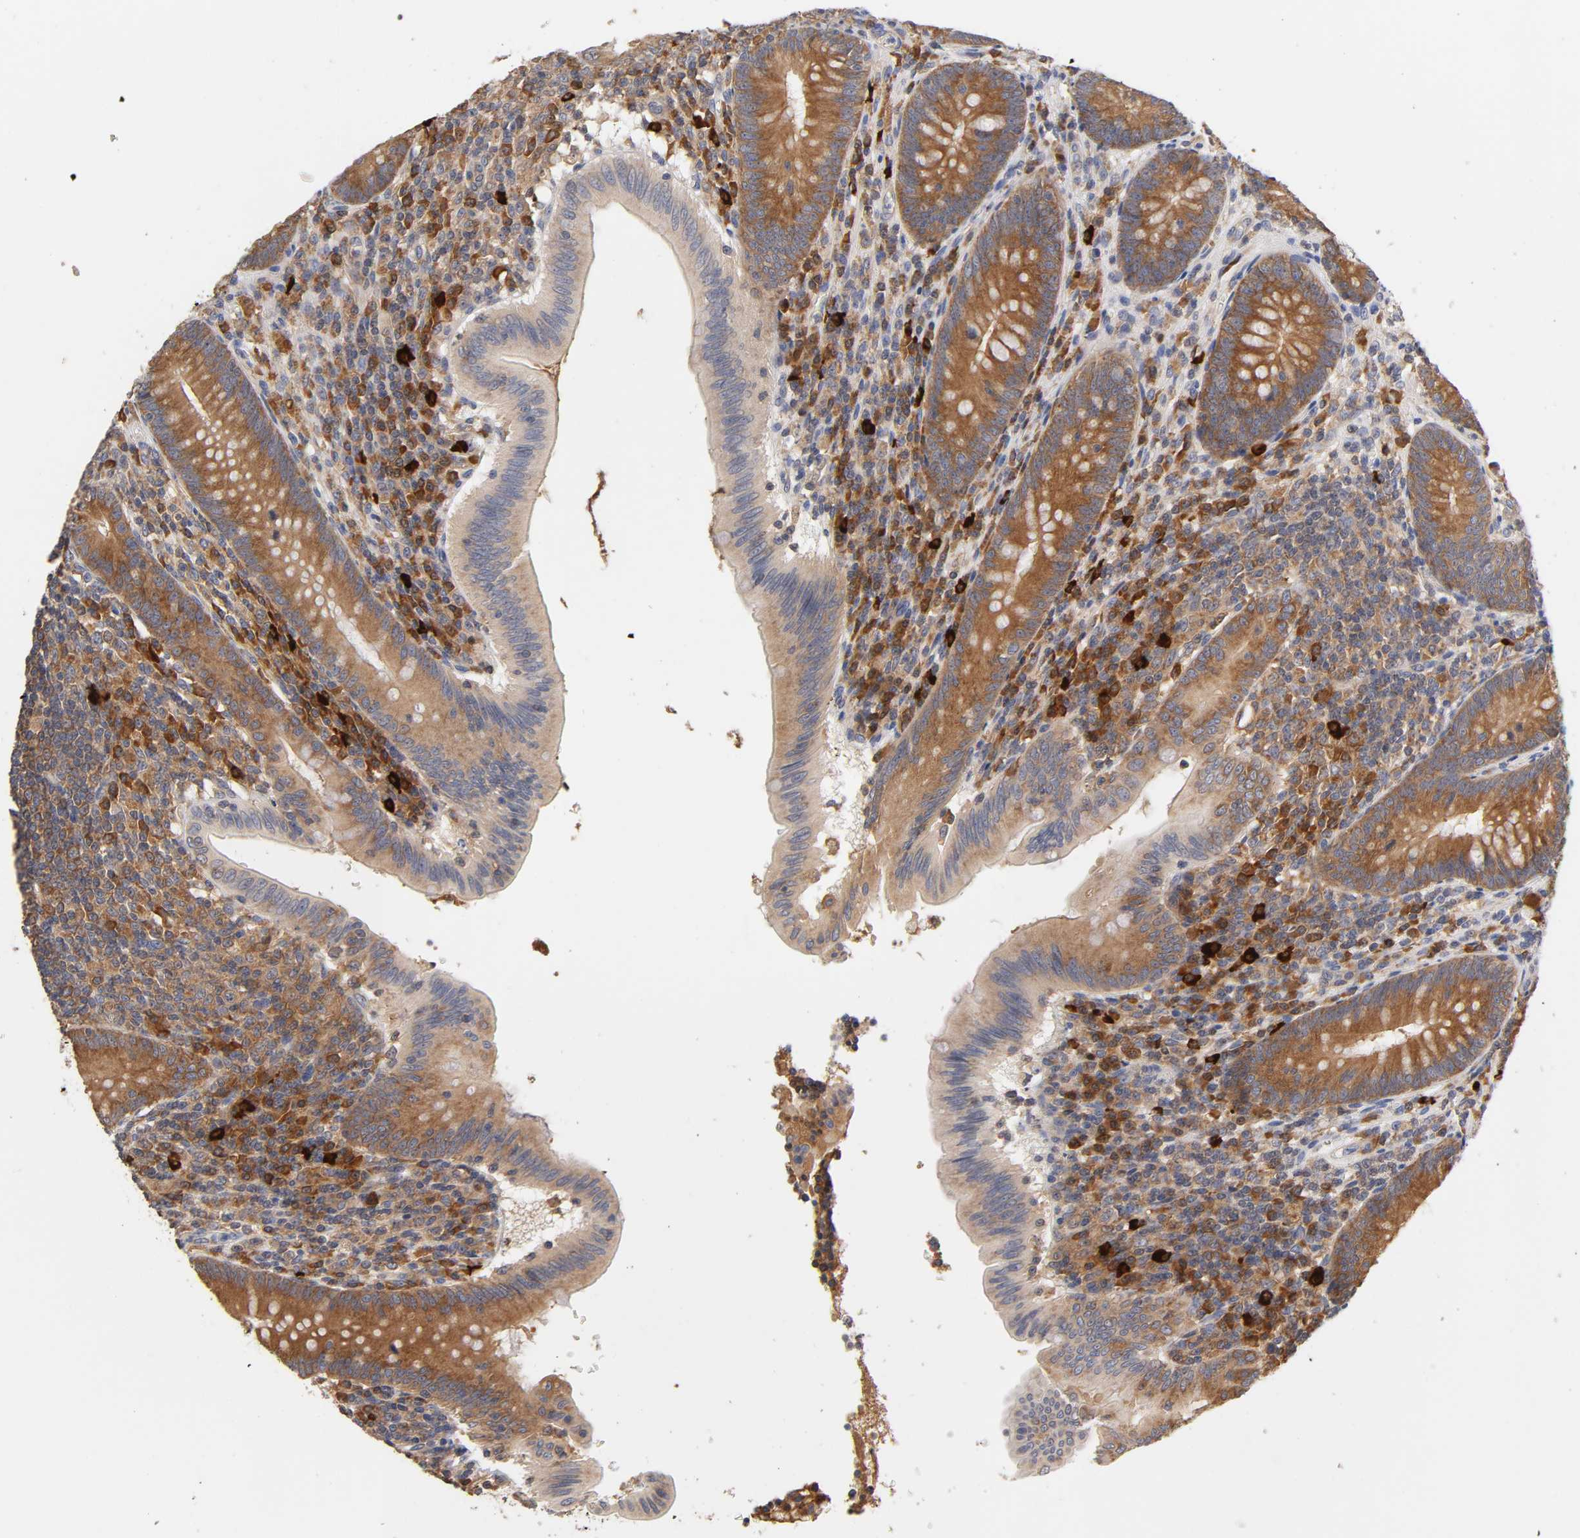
{"staining": {"intensity": "moderate", "quantity": ">75%", "location": "cytoplasmic/membranous"}, "tissue": "appendix", "cell_type": "Glandular cells", "image_type": "normal", "snomed": [{"axis": "morphology", "description": "Normal tissue, NOS"}, {"axis": "morphology", "description": "Inflammation, NOS"}, {"axis": "topography", "description": "Appendix"}], "caption": "This micrograph exhibits unremarkable appendix stained with immunohistochemistry (IHC) to label a protein in brown. The cytoplasmic/membranous of glandular cells show moderate positivity for the protein. Nuclei are counter-stained blue.", "gene": "RPS29", "patient": {"sex": "male", "age": 46}}